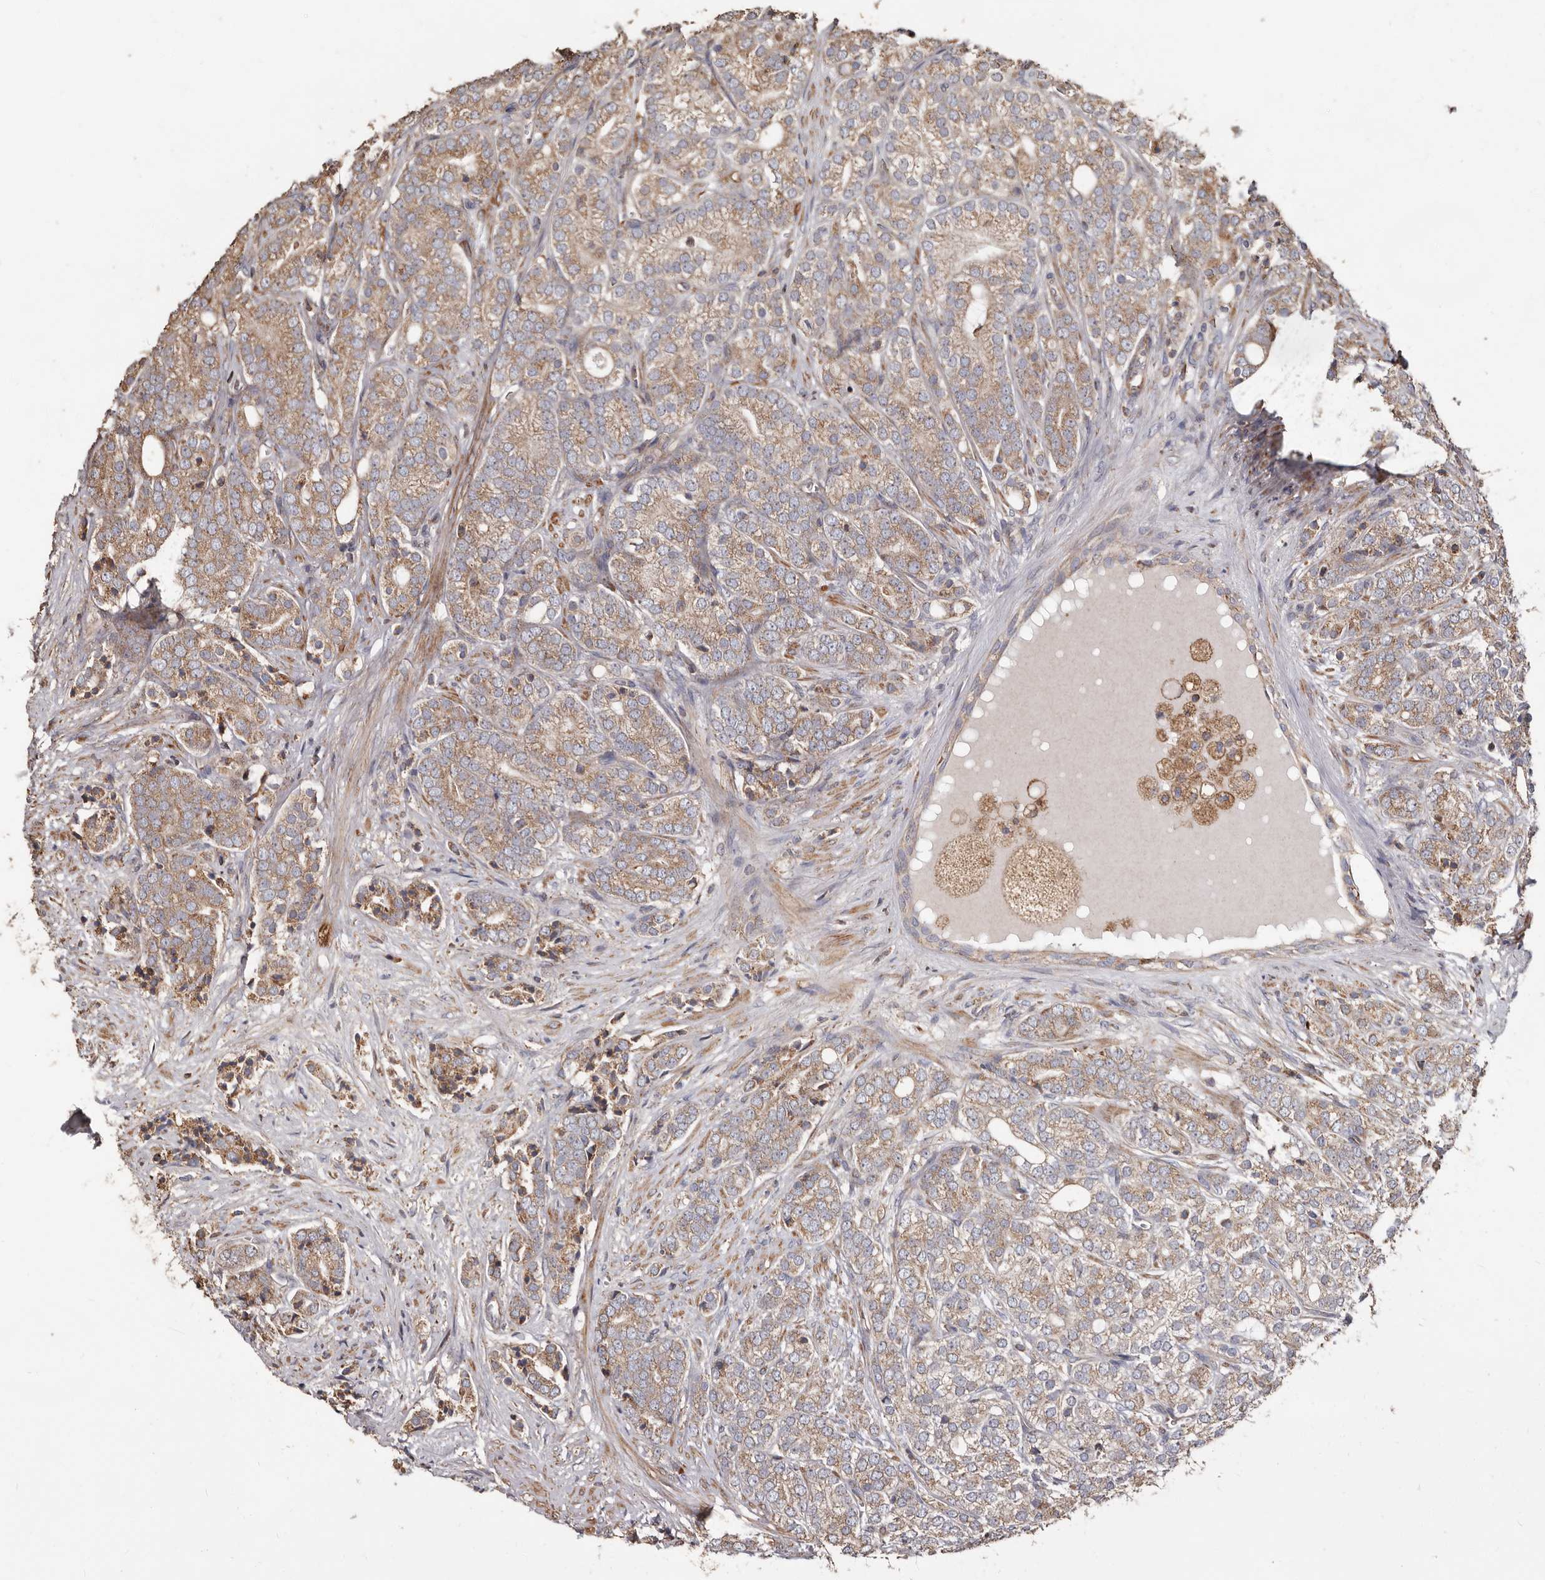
{"staining": {"intensity": "moderate", "quantity": ">75%", "location": "cytoplasmic/membranous"}, "tissue": "prostate cancer", "cell_type": "Tumor cells", "image_type": "cancer", "snomed": [{"axis": "morphology", "description": "Adenocarcinoma, High grade"}, {"axis": "topography", "description": "Prostate"}], "caption": "IHC micrograph of neoplastic tissue: human adenocarcinoma (high-grade) (prostate) stained using immunohistochemistry (IHC) demonstrates medium levels of moderate protein expression localized specifically in the cytoplasmic/membranous of tumor cells, appearing as a cytoplasmic/membranous brown color.", "gene": "OSGIN2", "patient": {"sex": "male", "age": 57}}